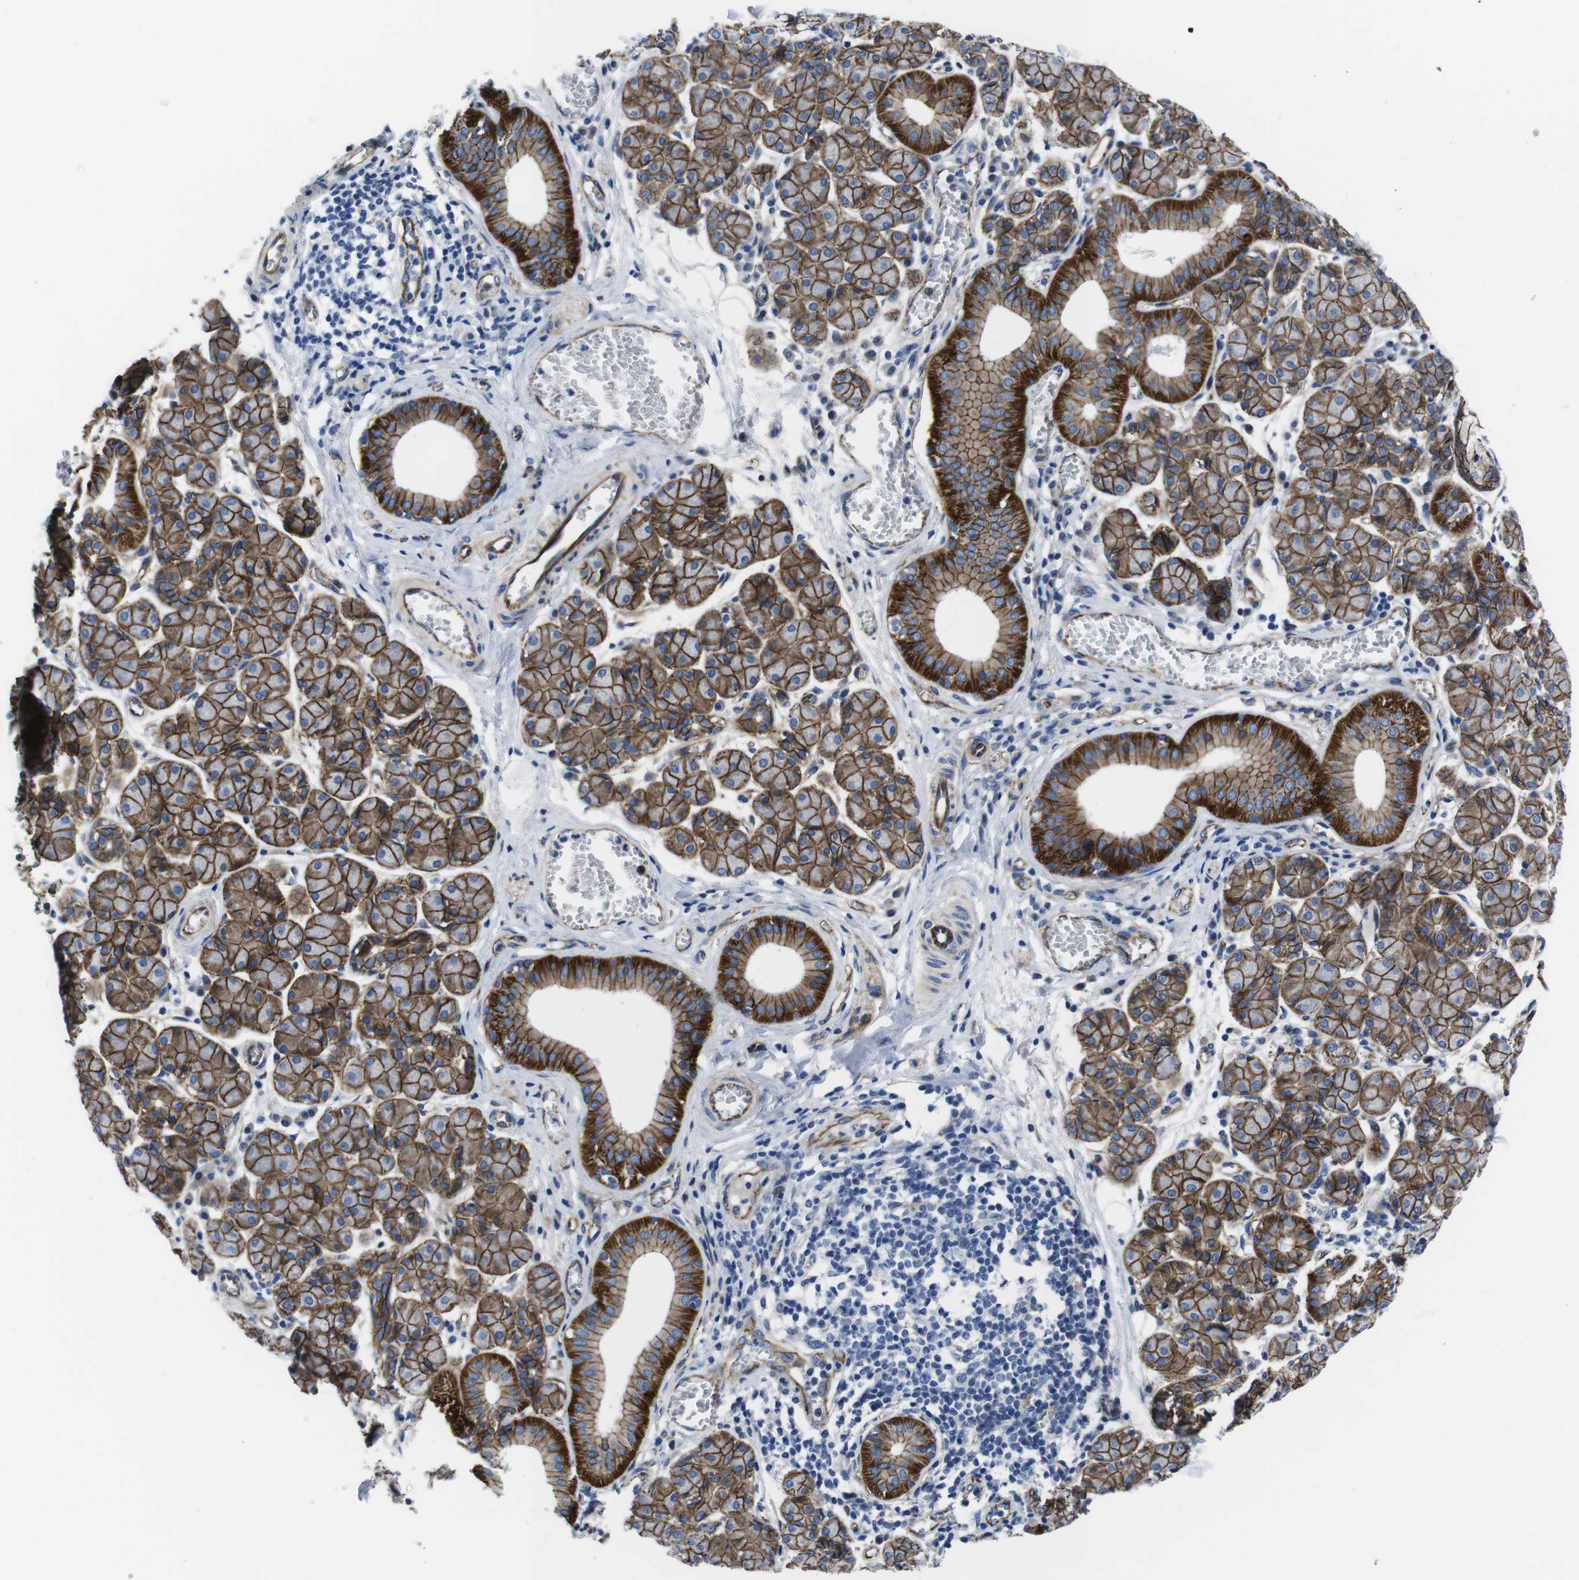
{"staining": {"intensity": "strong", "quantity": ">75%", "location": "cytoplasmic/membranous"}, "tissue": "salivary gland", "cell_type": "Glandular cells", "image_type": "normal", "snomed": [{"axis": "morphology", "description": "Normal tissue, NOS"}, {"axis": "morphology", "description": "Inflammation, NOS"}, {"axis": "topography", "description": "Lymph node"}, {"axis": "topography", "description": "Salivary gland"}], "caption": "Protein expression analysis of benign human salivary gland reveals strong cytoplasmic/membranous expression in approximately >75% of glandular cells.", "gene": "NUMB", "patient": {"sex": "male", "age": 3}}